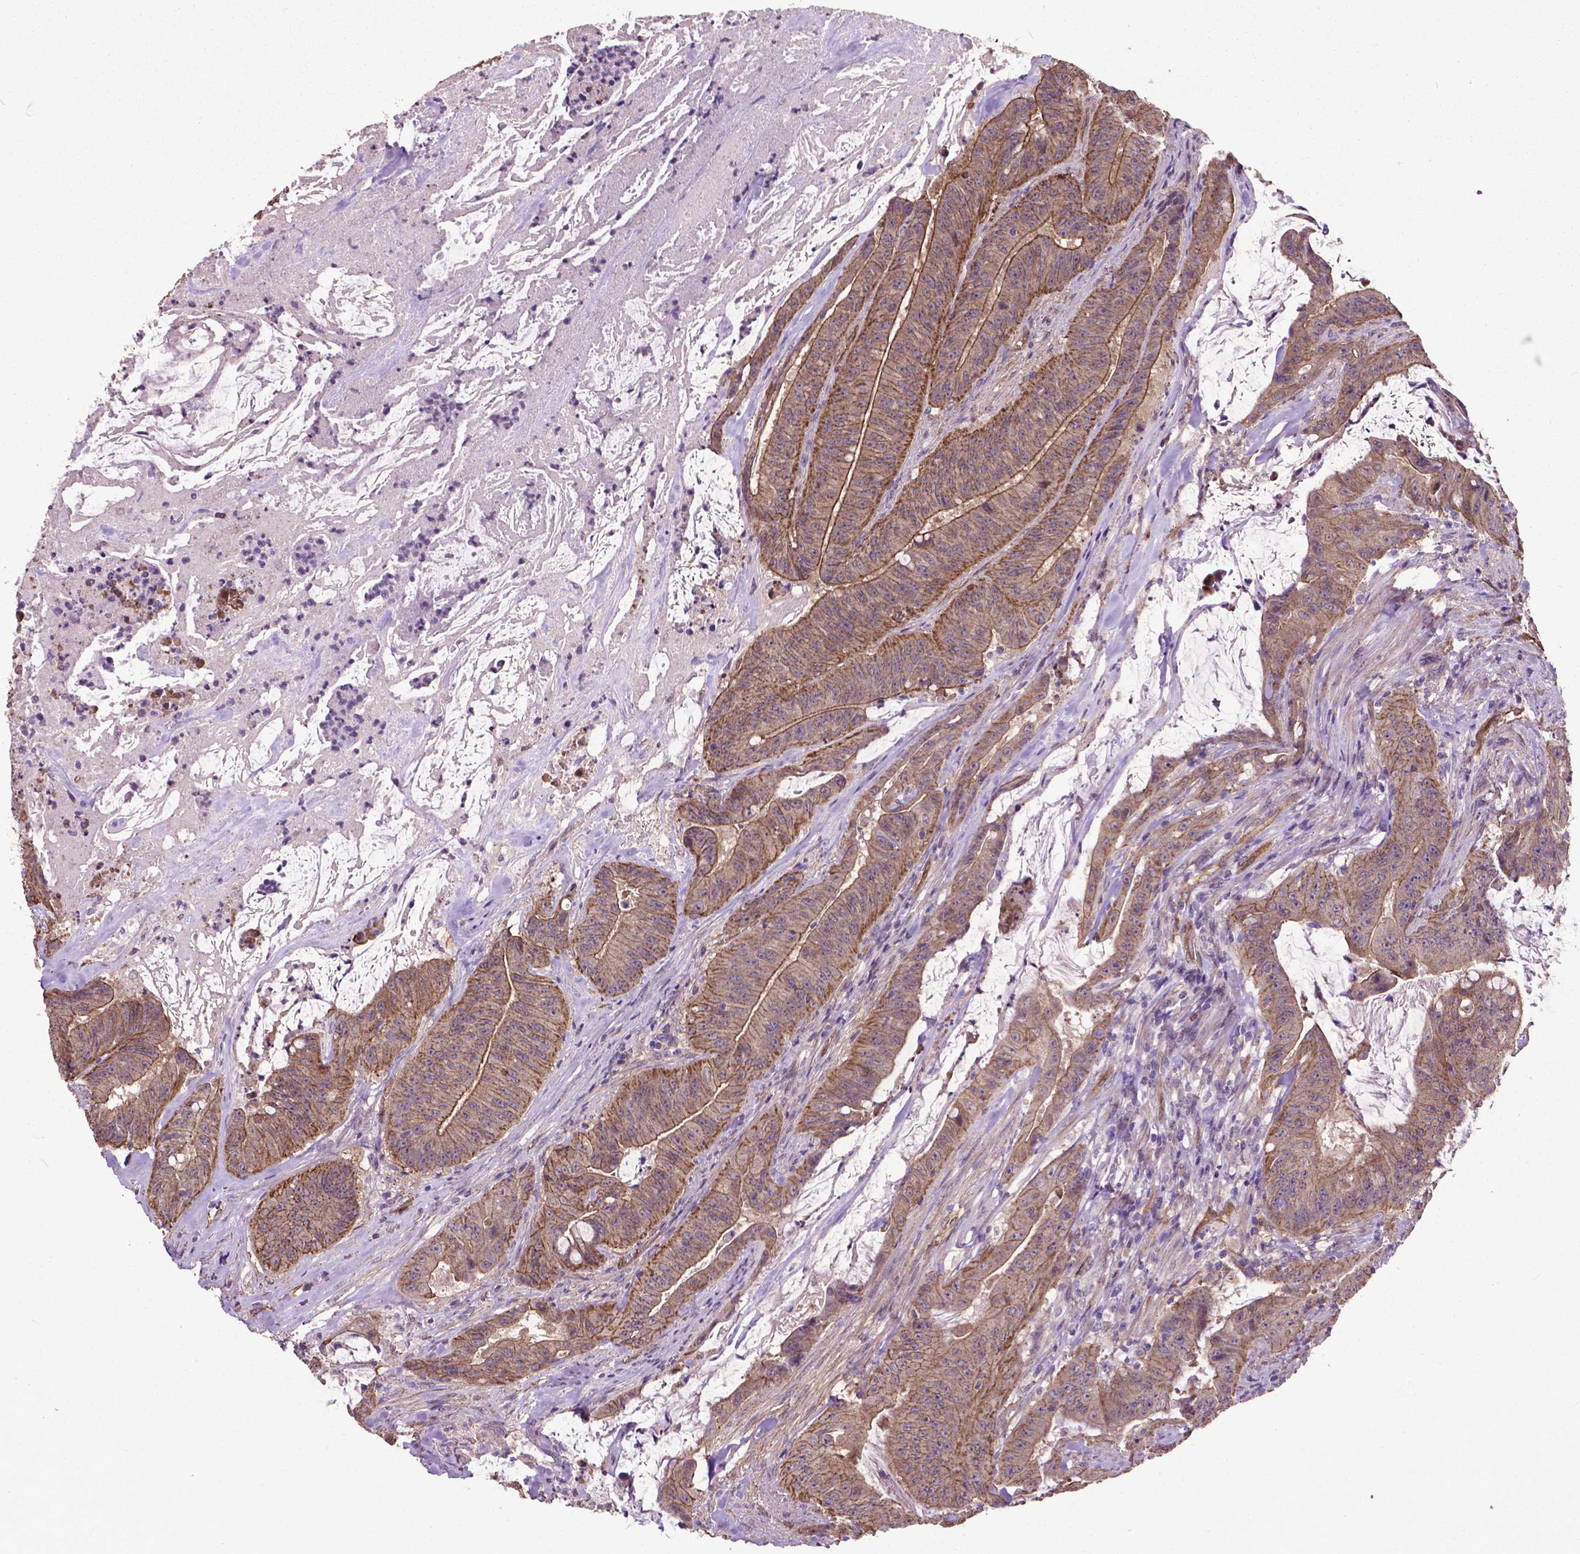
{"staining": {"intensity": "moderate", "quantity": ">75%", "location": "cytoplasmic/membranous"}, "tissue": "colorectal cancer", "cell_type": "Tumor cells", "image_type": "cancer", "snomed": [{"axis": "morphology", "description": "Adenocarcinoma, NOS"}, {"axis": "topography", "description": "Colon"}], "caption": "Protein expression analysis of human colorectal cancer (adenocarcinoma) reveals moderate cytoplasmic/membranous expression in about >75% of tumor cells.", "gene": "PDLIM1", "patient": {"sex": "male", "age": 33}}